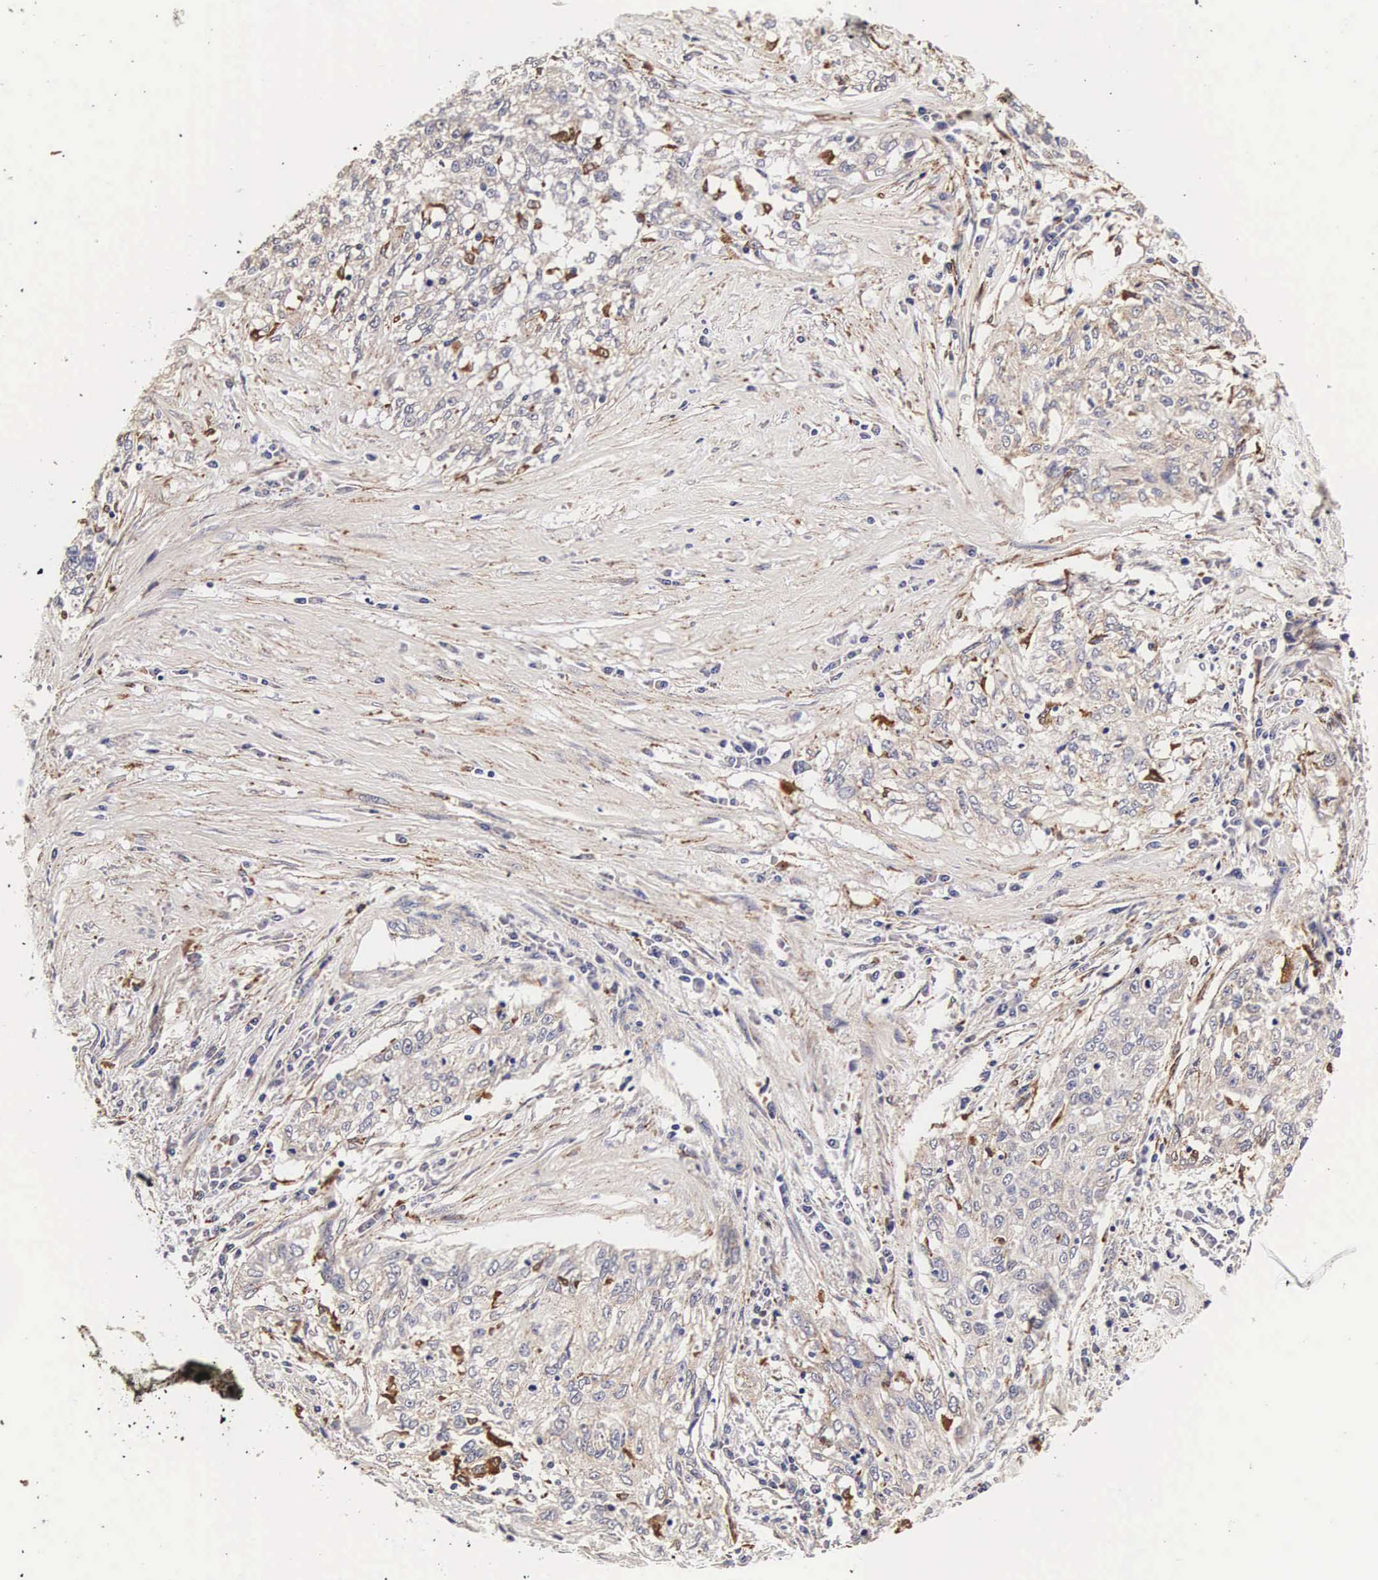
{"staining": {"intensity": "weak", "quantity": "25%-75%", "location": "cytoplasmic/membranous"}, "tissue": "cervical cancer", "cell_type": "Tumor cells", "image_type": "cancer", "snomed": [{"axis": "morphology", "description": "Squamous cell carcinoma, NOS"}, {"axis": "topography", "description": "Cervix"}], "caption": "Immunohistochemistry staining of cervical squamous cell carcinoma, which demonstrates low levels of weak cytoplasmic/membranous expression in about 25%-75% of tumor cells indicating weak cytoplasmic/membranous protein positivity. The staining was performed using DAB (brown) for protein detection and nuclei were counterstained in hematoxylin (blue).", "gene": "CTSB", "patient": {"sex": "female", "age": 57}}